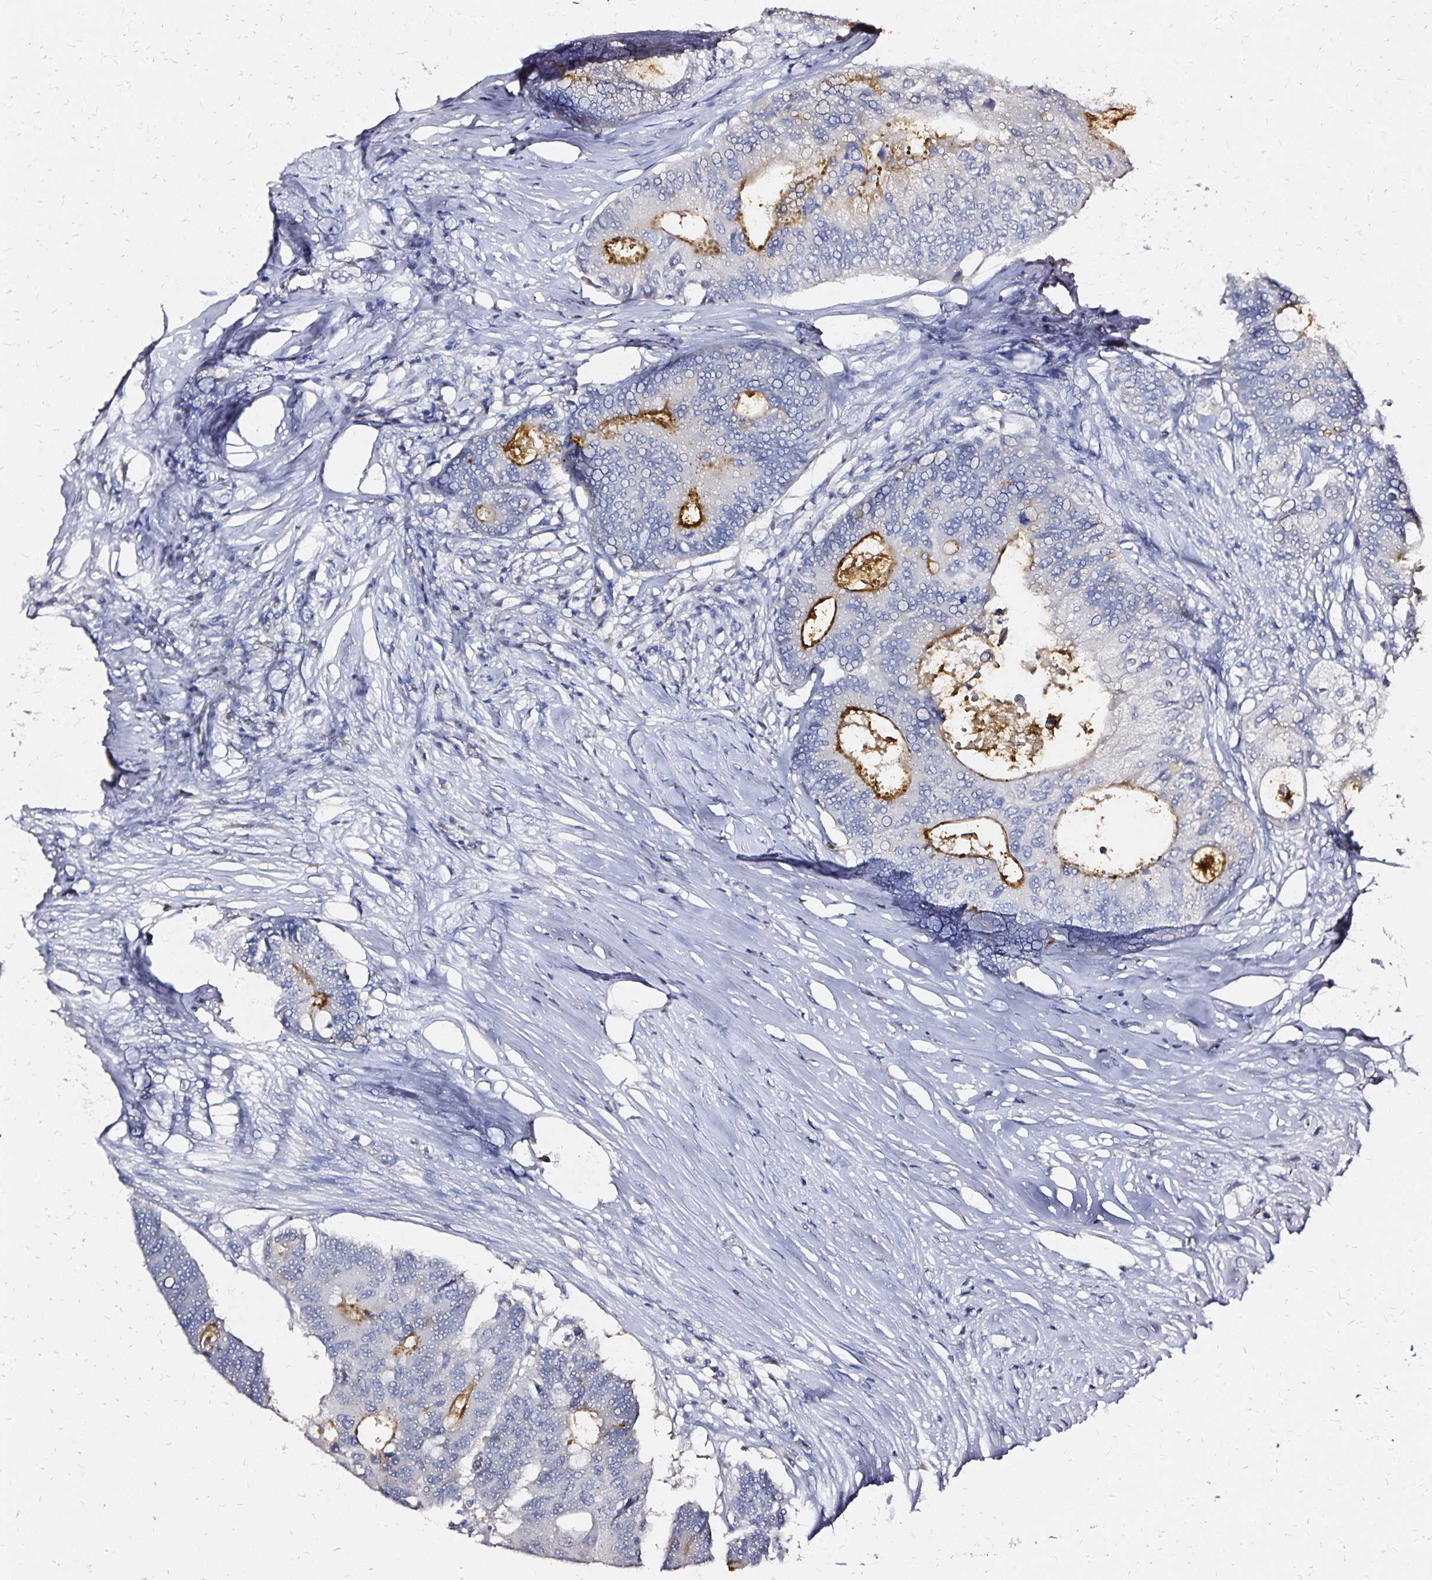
{"staining": {"intensity": "moderate", "quantity": "<25%", "location": "cytoplasmic/membranous"}, "tissue": "colorectal cancer", "cell_type": "Tumor cells", "image_type": "cancer", "snomed": [{"axis": "morphology", "description": "Adenocarcinoma, NOS"}, {"axis": "topography", "description": "Colon"}], "caption": "Human colorectal cancer (adenocarcinoma) stained with a protein marker exhibits moderate staining in tumor cells.", "gene": "SLC5A1", "patient": {"sex": "male", "age": 71}}